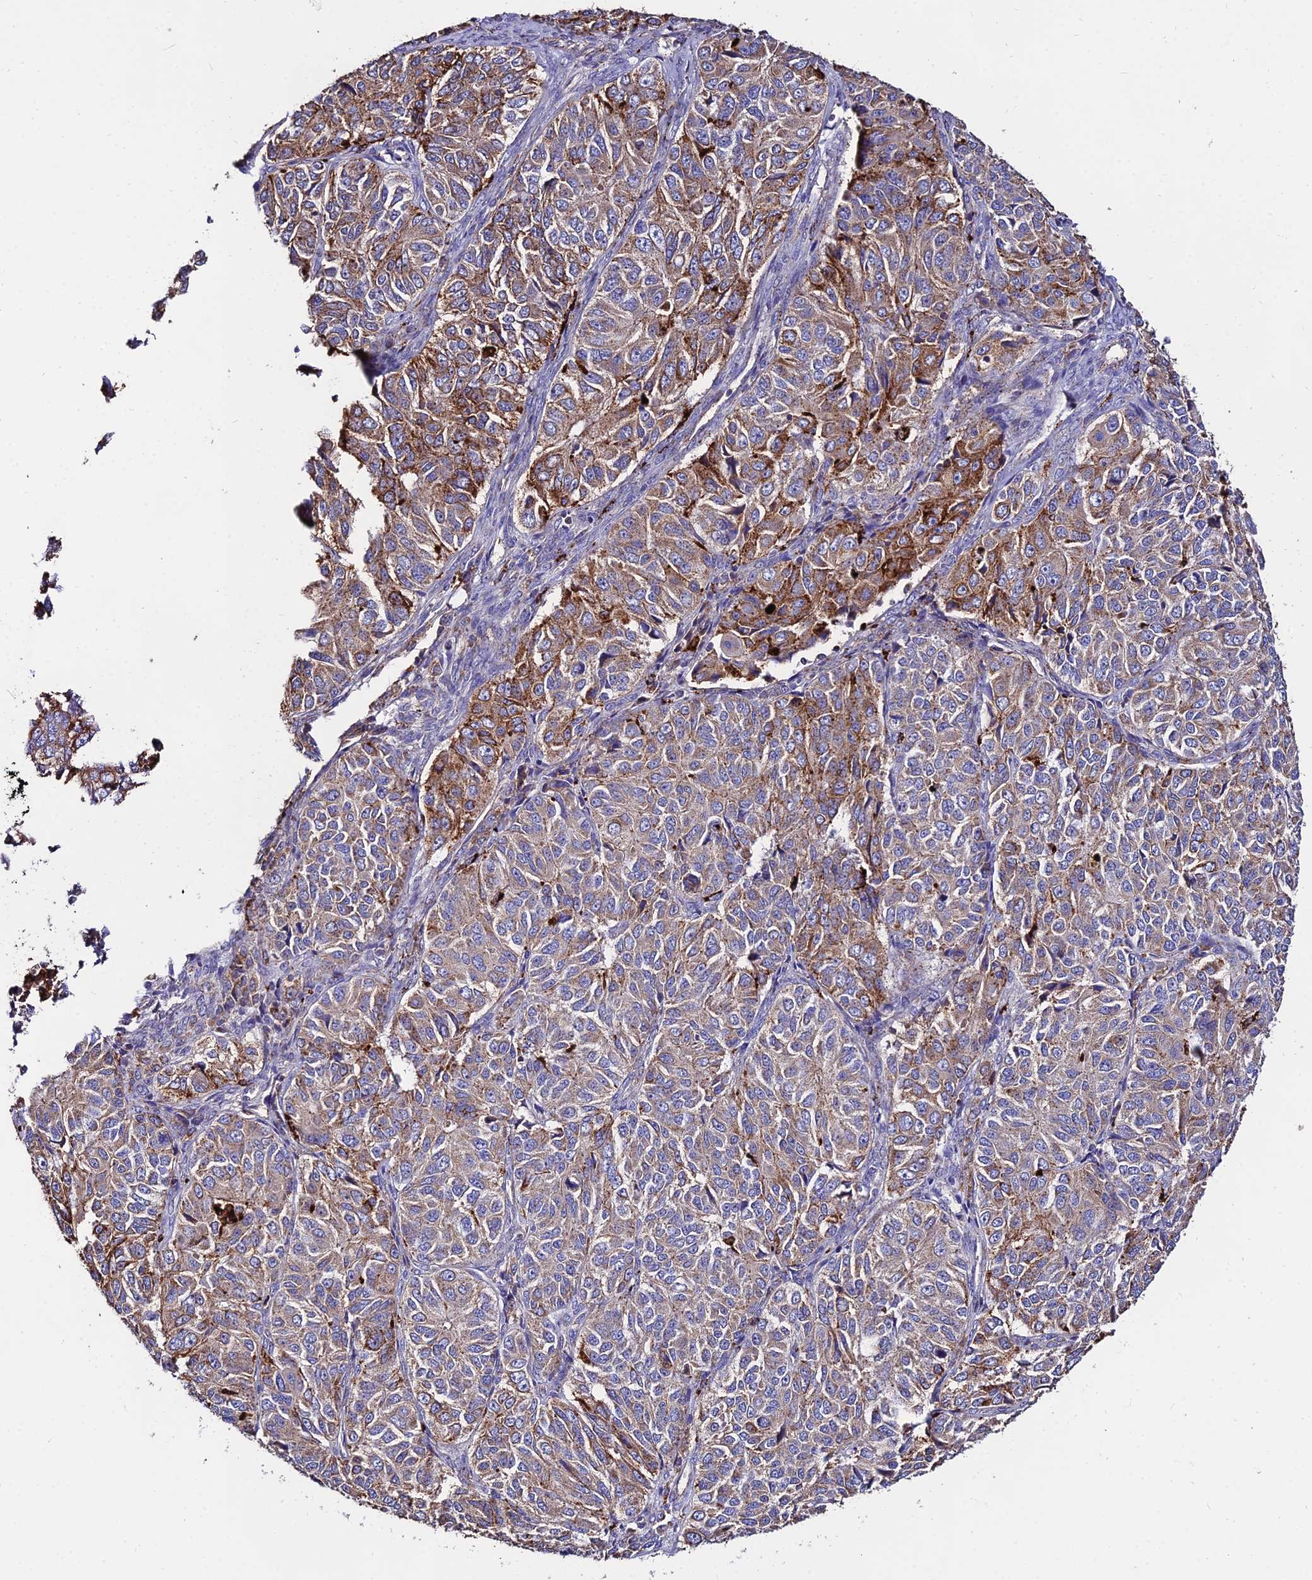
{"staining": {"intensity": "moderate", "quantity": "25%-75%", "location": "cytoplasmic/membranous"}, "tissue": "ovarian cancer", "cell_type": "Tumor cells", "image_type": "cancer", "snomed": [{"axis": "morphology", "description": "Carcinoma, endometroid"}, {"axis": "topography", "description": "Ovary"}], "caption": "Immunohistochemistry staining of ovarian cancer, which displays medium levels of moderate cytoplasmic/membranous expression in about 25%-75% of tumor cells indicating moderate cytoplasmic/membranous protein staining. The staining was performed using DAB (brown) for protein detection and nuclei were counterstained in hematoxylin (blue).", "gene": "PNLIPRP3", "patient": {"sex": "female", "age": 51}}